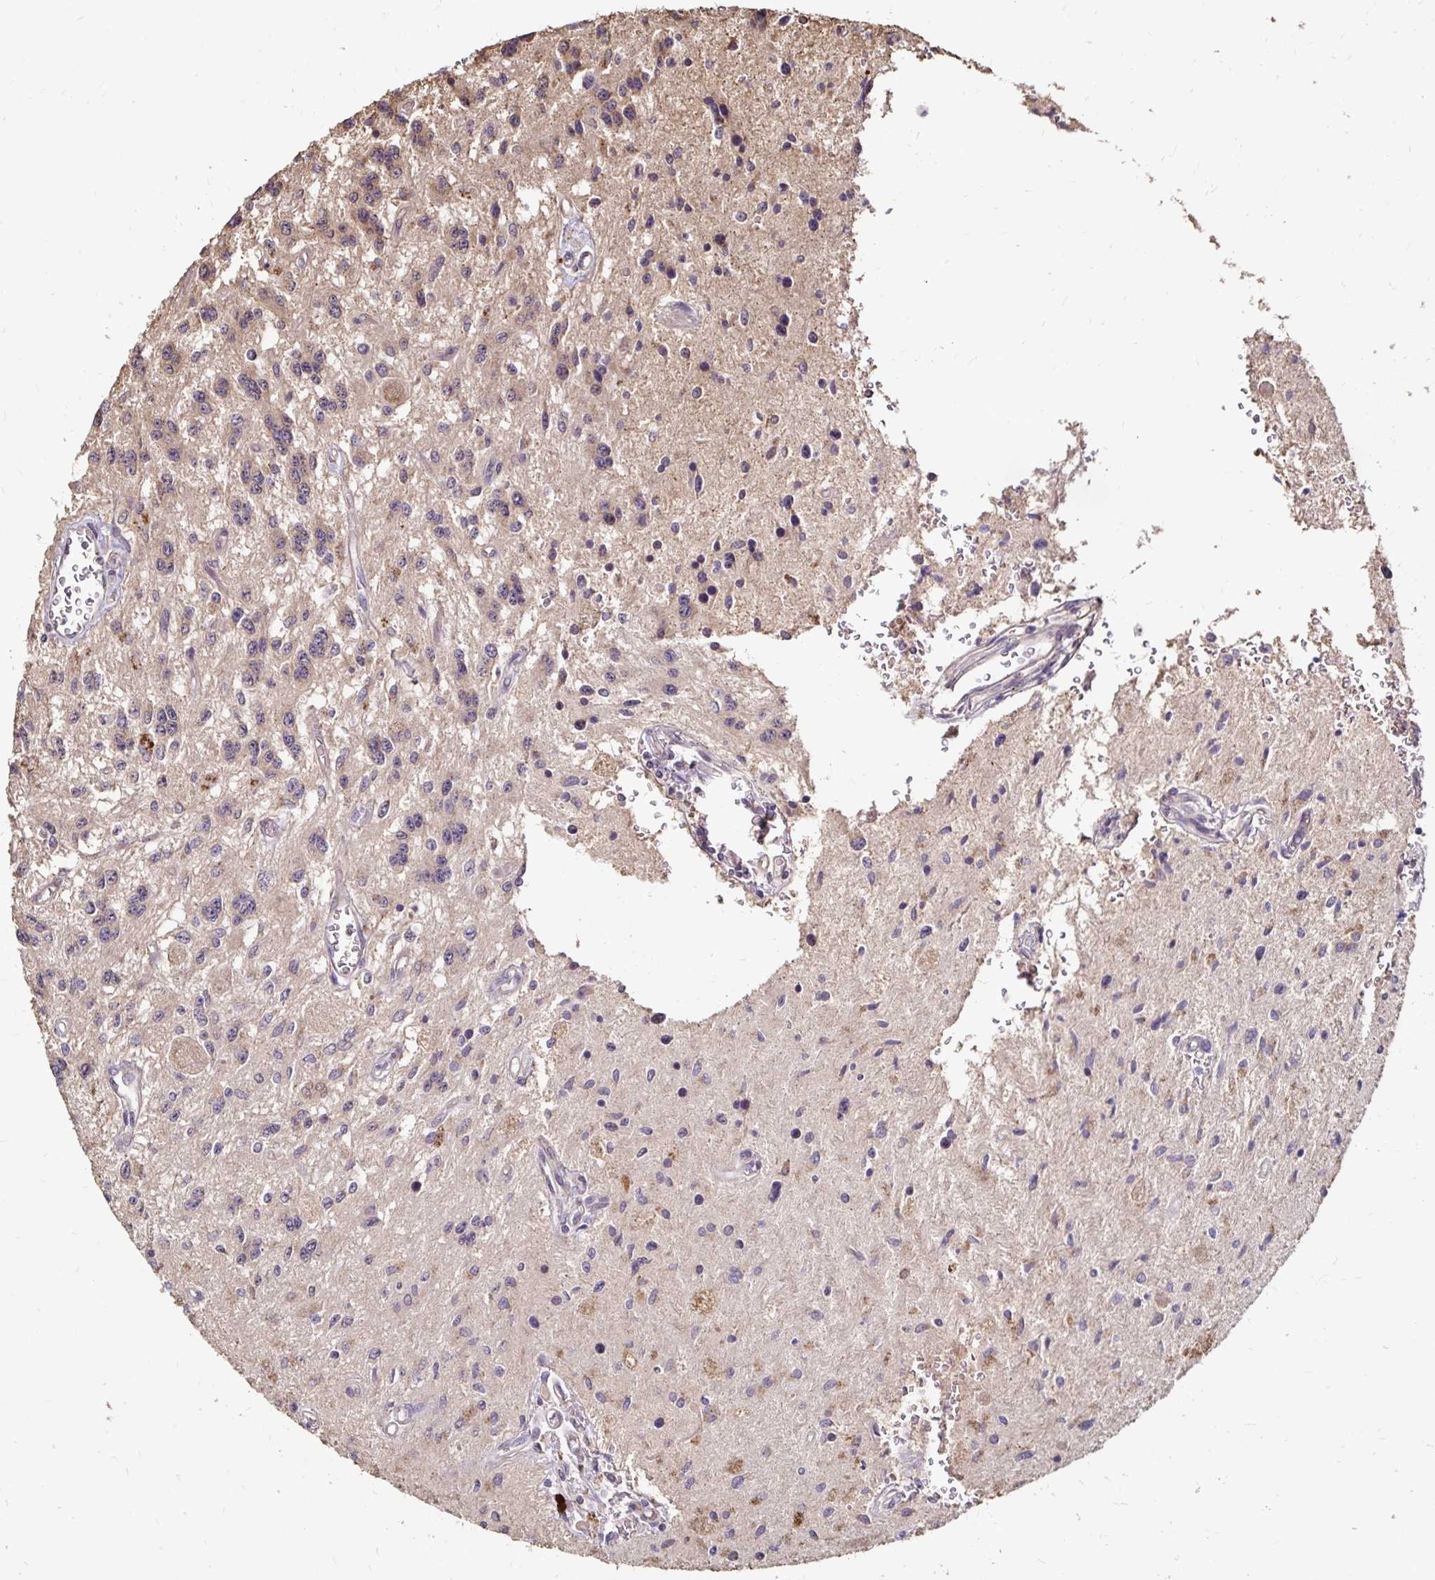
{"staining": {"intensity": "weak", "quantity": "25%-75%", "location": "cytoplasmic/membranous"}, "tissue": "glioma", "cell_type": "Tumor cells", "image_type": "cancer", "snomed": [{"axis": "morphology", "description": "Glioma, malignant, Low grade"}, {"axis": "topography", "description": "Cerebellum"}], "caption": "About 25%-75% of tumor cells in malignant glioma (low-grade) display weak cytoplasmic/membranous protein staining as visualized by brown immunohistochemical staining.", "gene": "EMC10", "patient": {"sex": "female", "age": 14}}